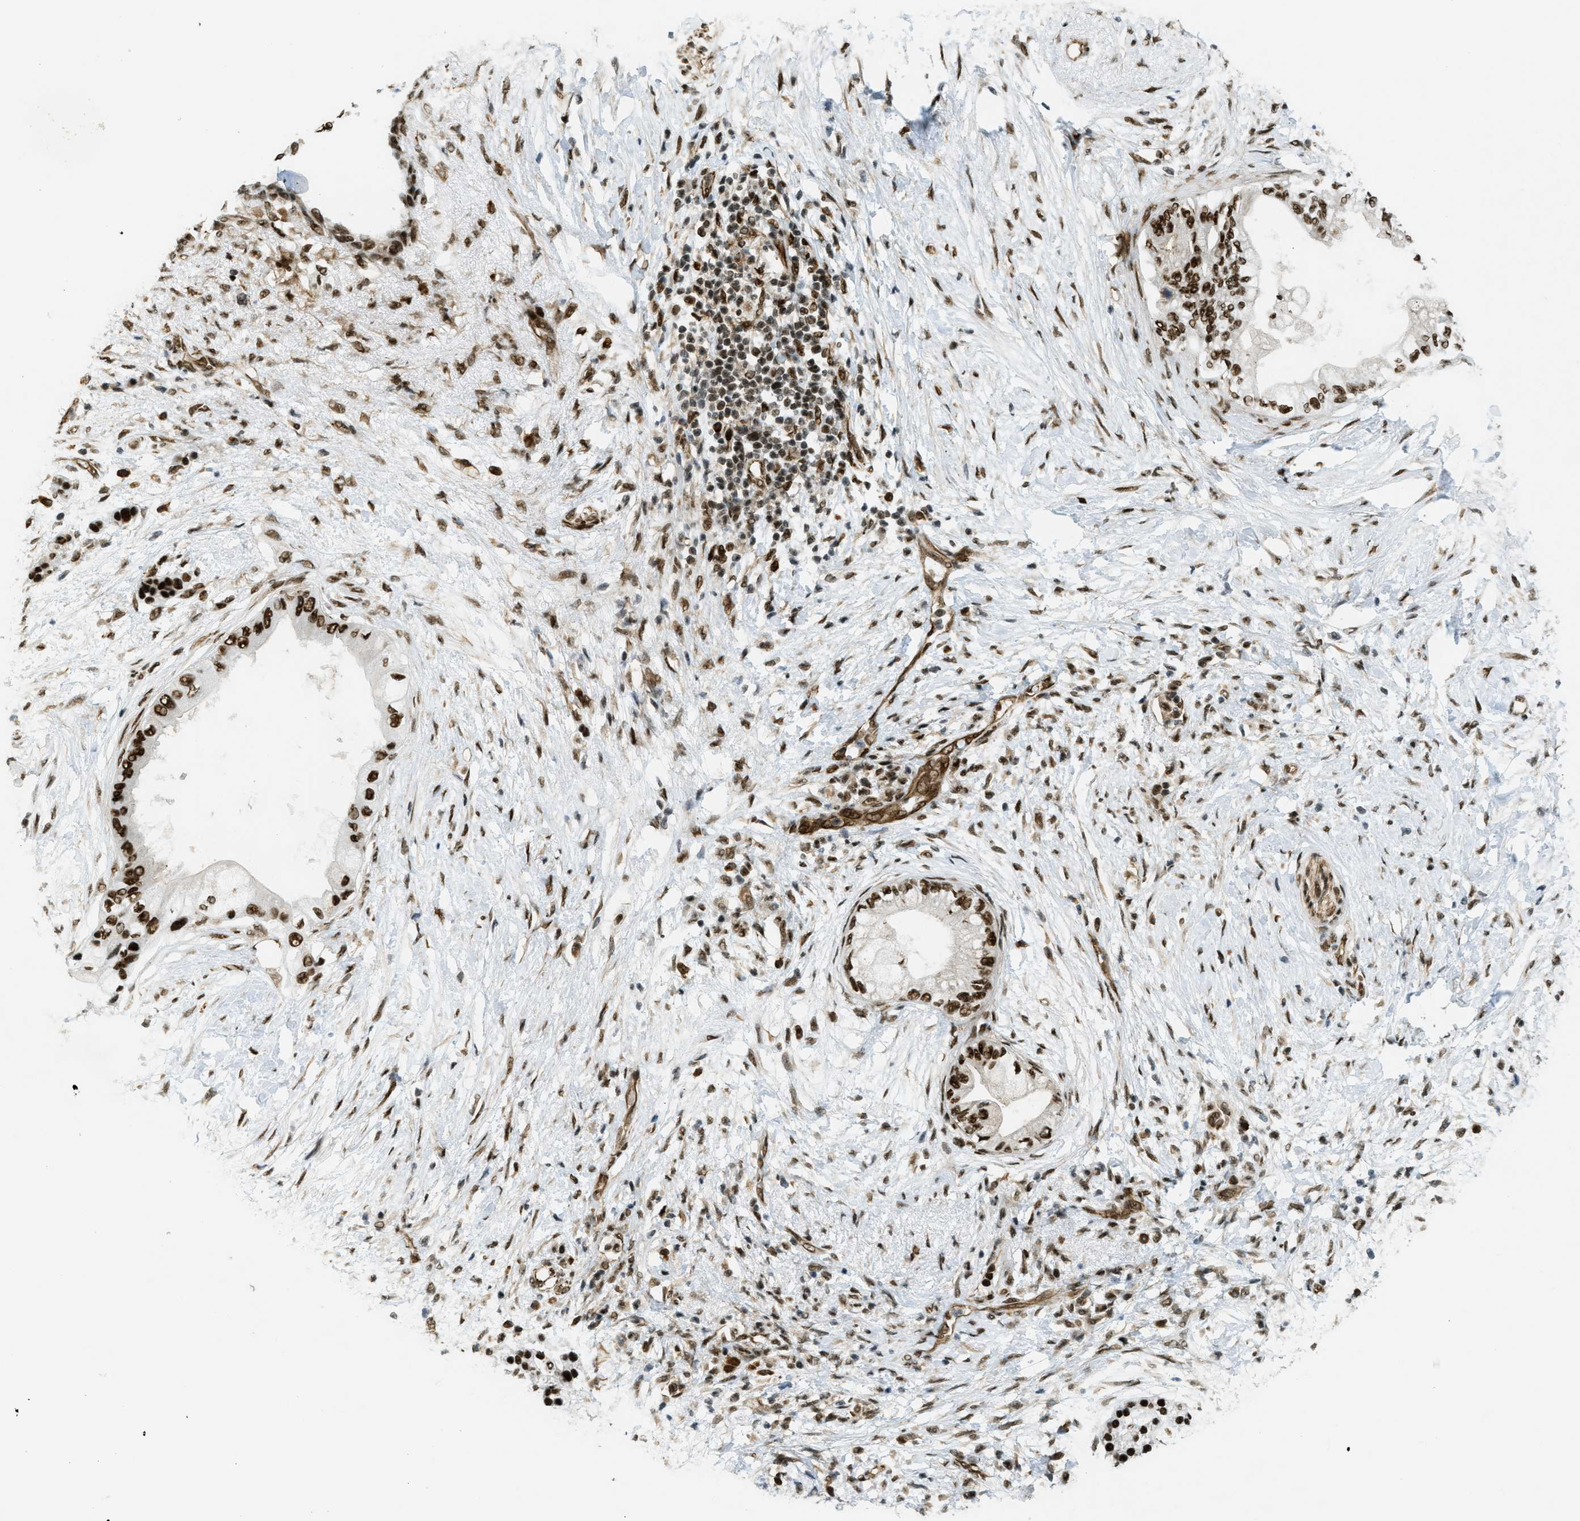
{"staining": {"intensity": "strong", "quantity": ">75%", "location": "nuclear"}, "tissue": "pancreatic cancer", "cell_type": "Tumor cells", "image_type": "cancer", "snomed": [{"axis": "morphology", "description": "Normal tissue, NOS"}, {"axis": "morphology", "description": "Adenocarcinoma, NOS"}, {"axis": "topography", "description": "Pancreas"}, {"axis": "topography", "description": "Duodenum"}], "caption": "This is a histology image of immunohistochemistry staining of pancreatic cancer, which shows strong staining in the nuclear of tumor cells.", "gene": "ZFR", "patient": {"sex": "female", "age": 60}}